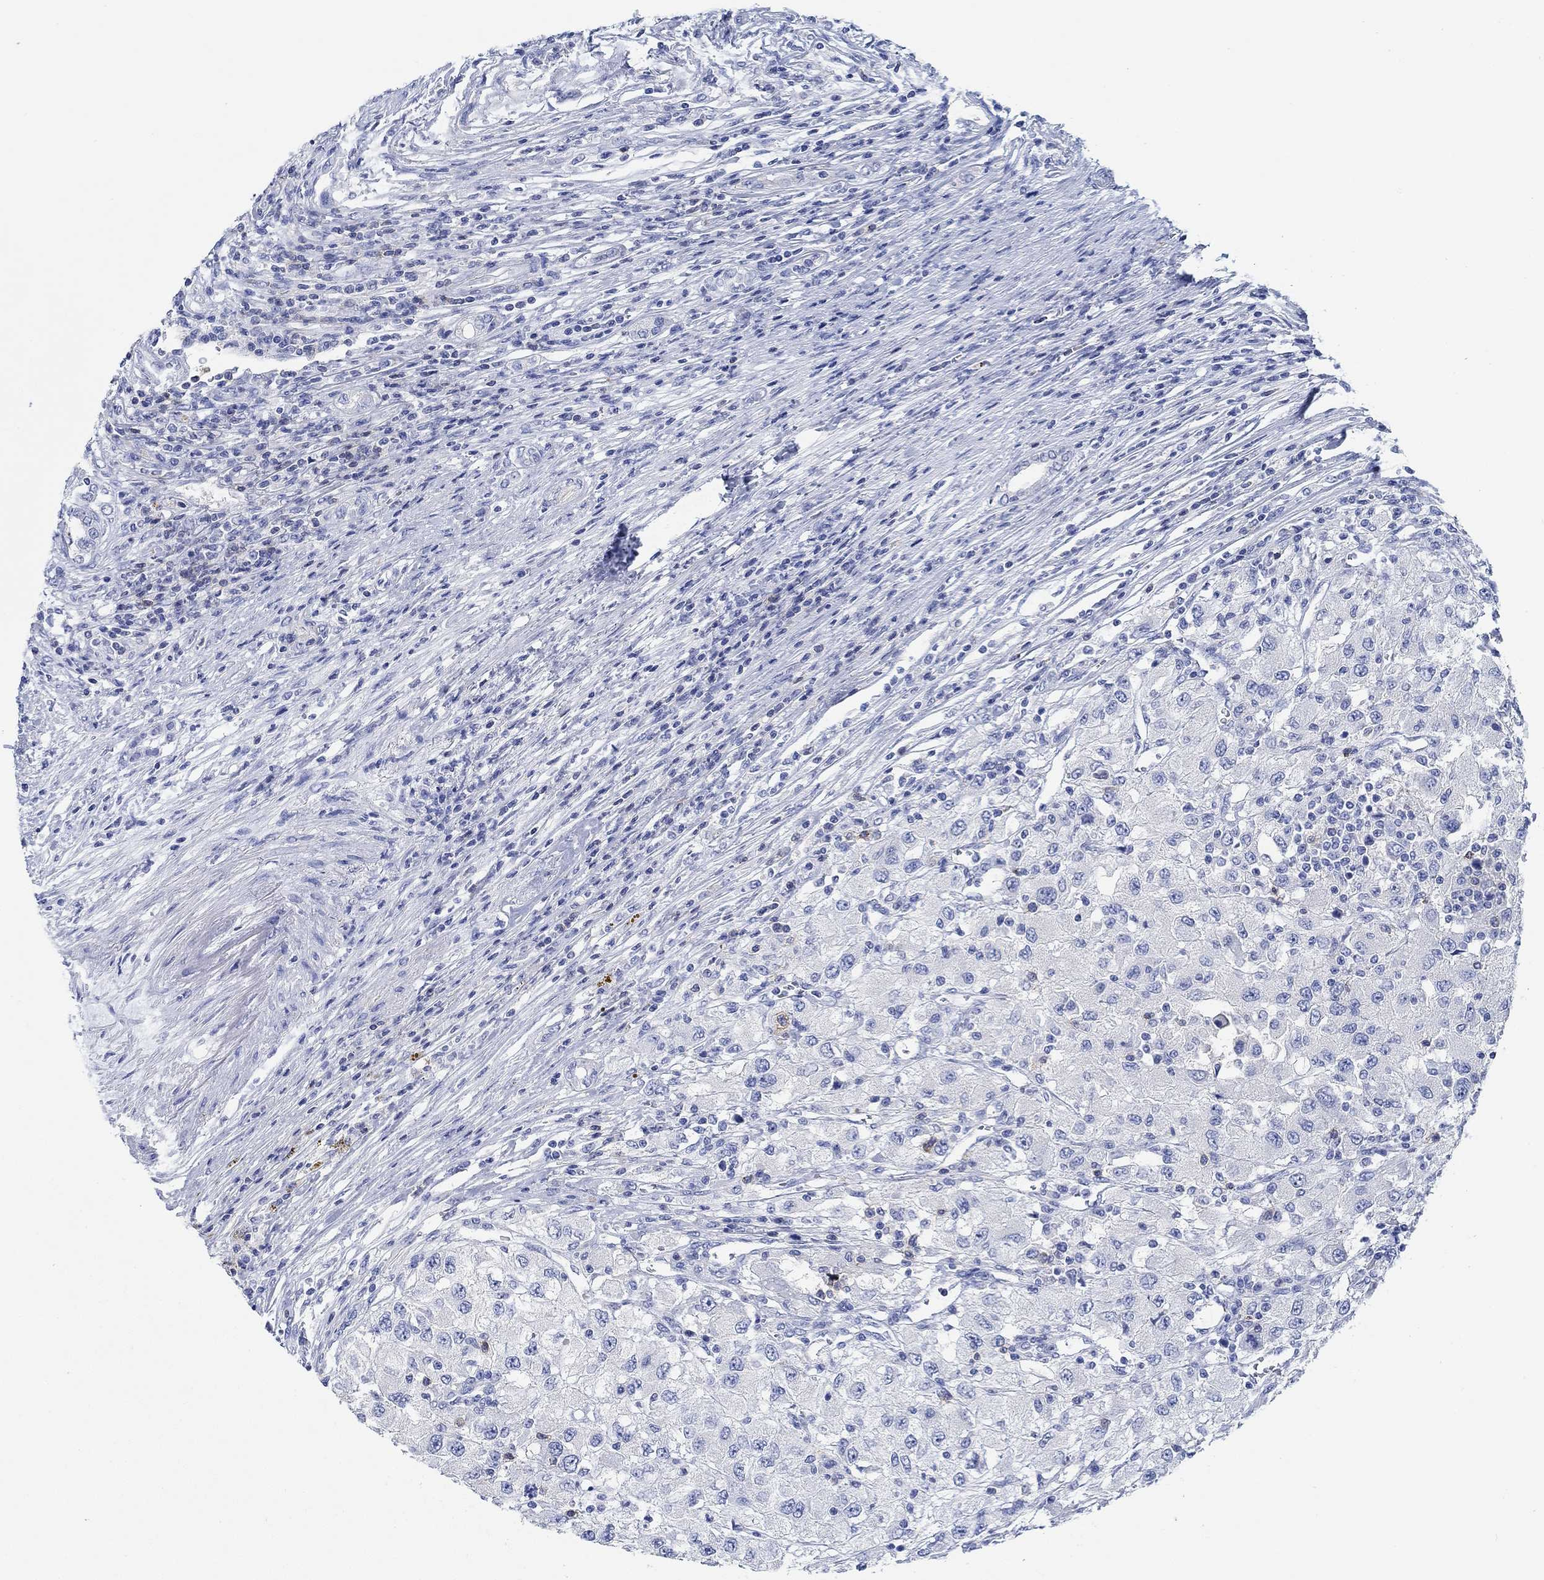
{"staining": {"intensity": "negative", "quantity": "none", "location": "none"}, "tissue": "renal cancer", "cell_type": "Tumor cells", "image_type": "cancer", "snomed": [{"axis": "morphology", "description": "Adenocarcinoma, NOS"}, {"axis": "topography", "description": "Kidney"}], "caption": "Immunohistochemistry of adenocarcinoma (renal) demonstrates no staining in tumor cells. The staining was performed using DAB (3,3'-diaminobenzidine) to visualize the protein expression in brown, while the nuclei were stained in blue with hematoxylin (Magnification: 20x).", "gene": "PPP1R17", "patient": {"sex": "female", "age": 67}}